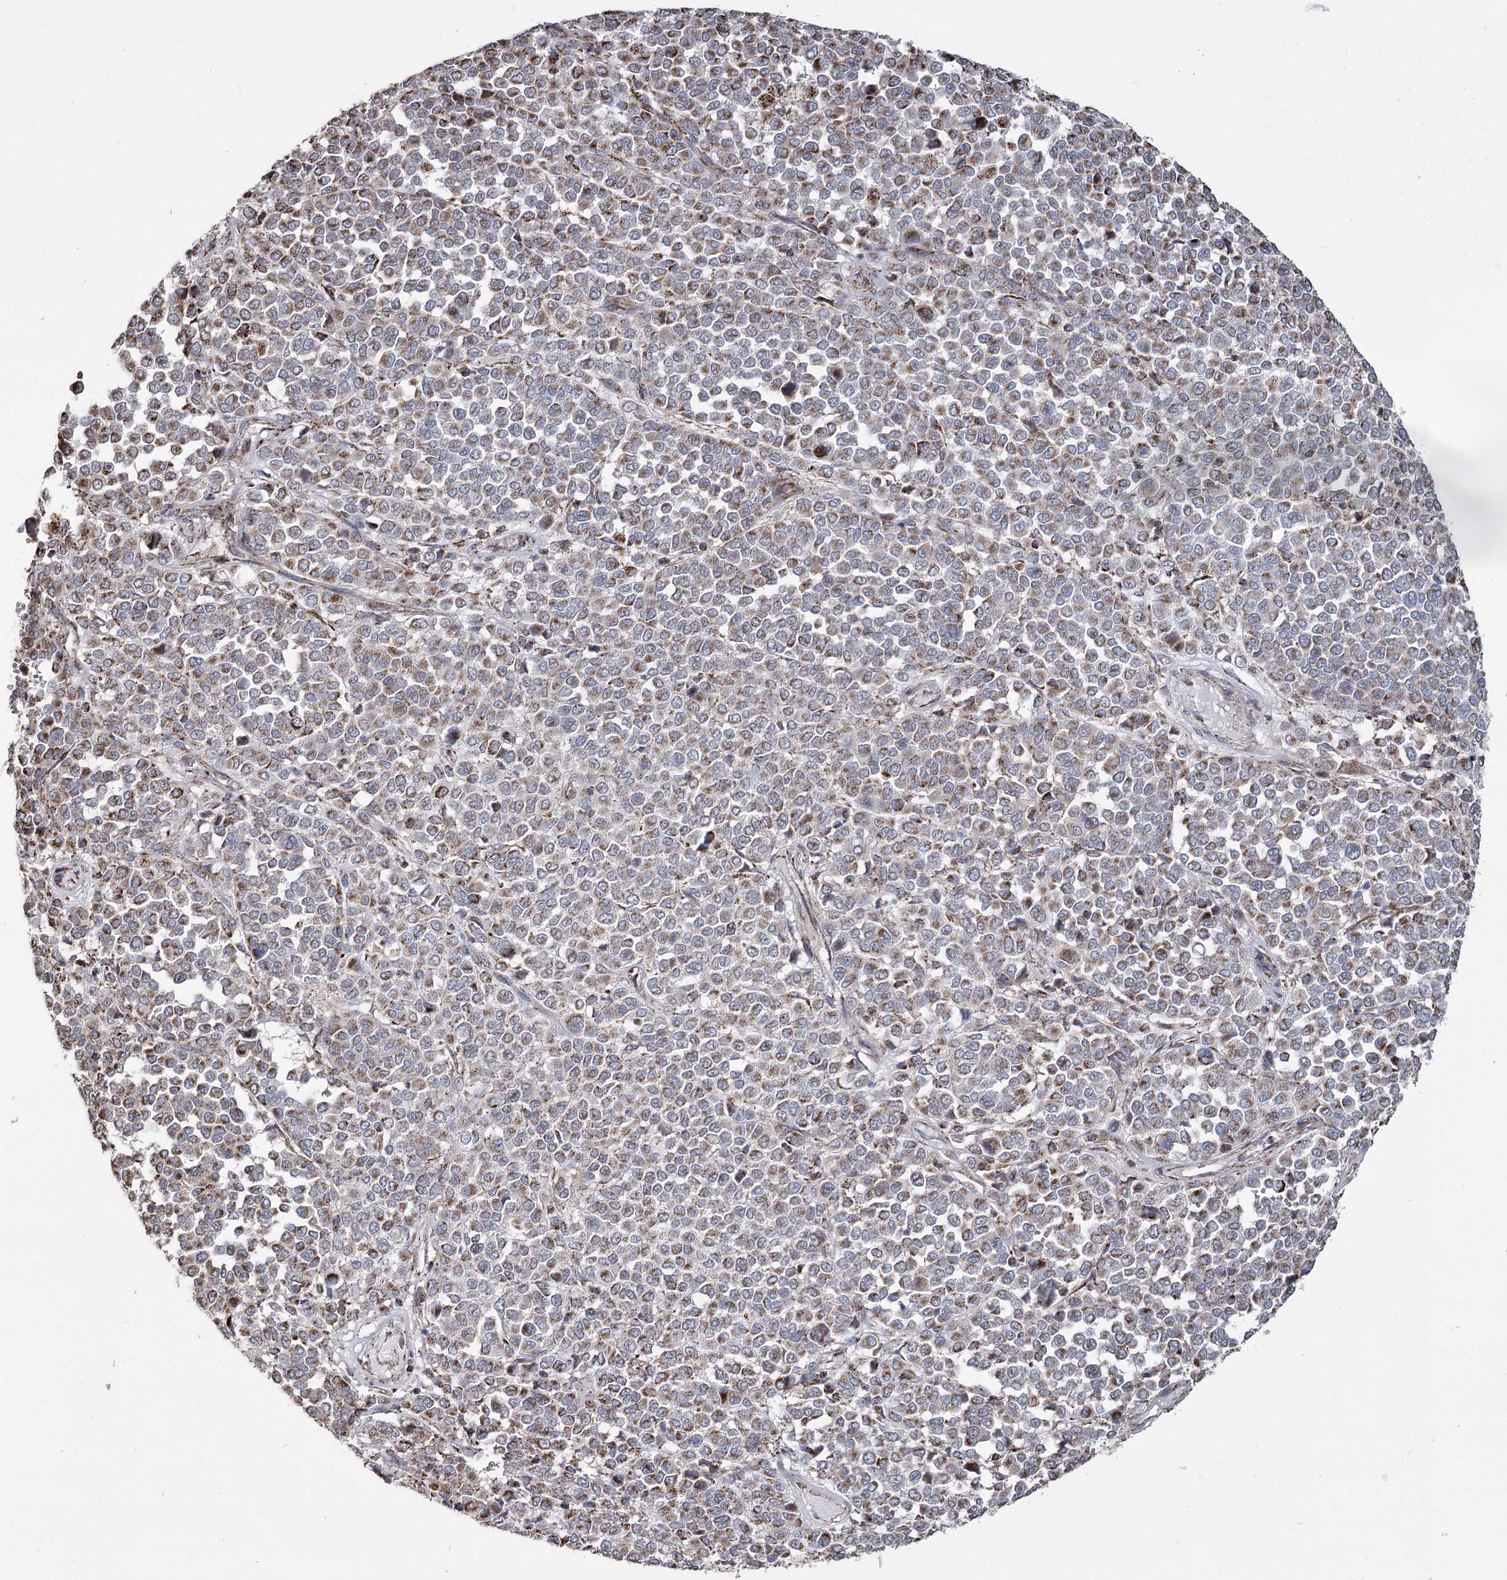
{"staining": {"intensity": "moderate", "quantity": ">75%", "location": "cytoplasmic/membranous"}, "tissue": "melanoma", "cell_type": "Tumor cells", "image_type": "cancer", "snomed": [{"axis": "morphology", "description": "Malignant melanoma, Metastatic site"}, {"axis": "topography", "description": "Pancreas"}], "caption": "Approximately >75% of tumor cells in malignant melanoma (metastatic site) demonstrate moderate cytoplasmic/membranous protein staining as visualized by brown immunohistochemical staining.", "gene": "RANBP3L", "patient": {"sex": "female", "age": 30}}